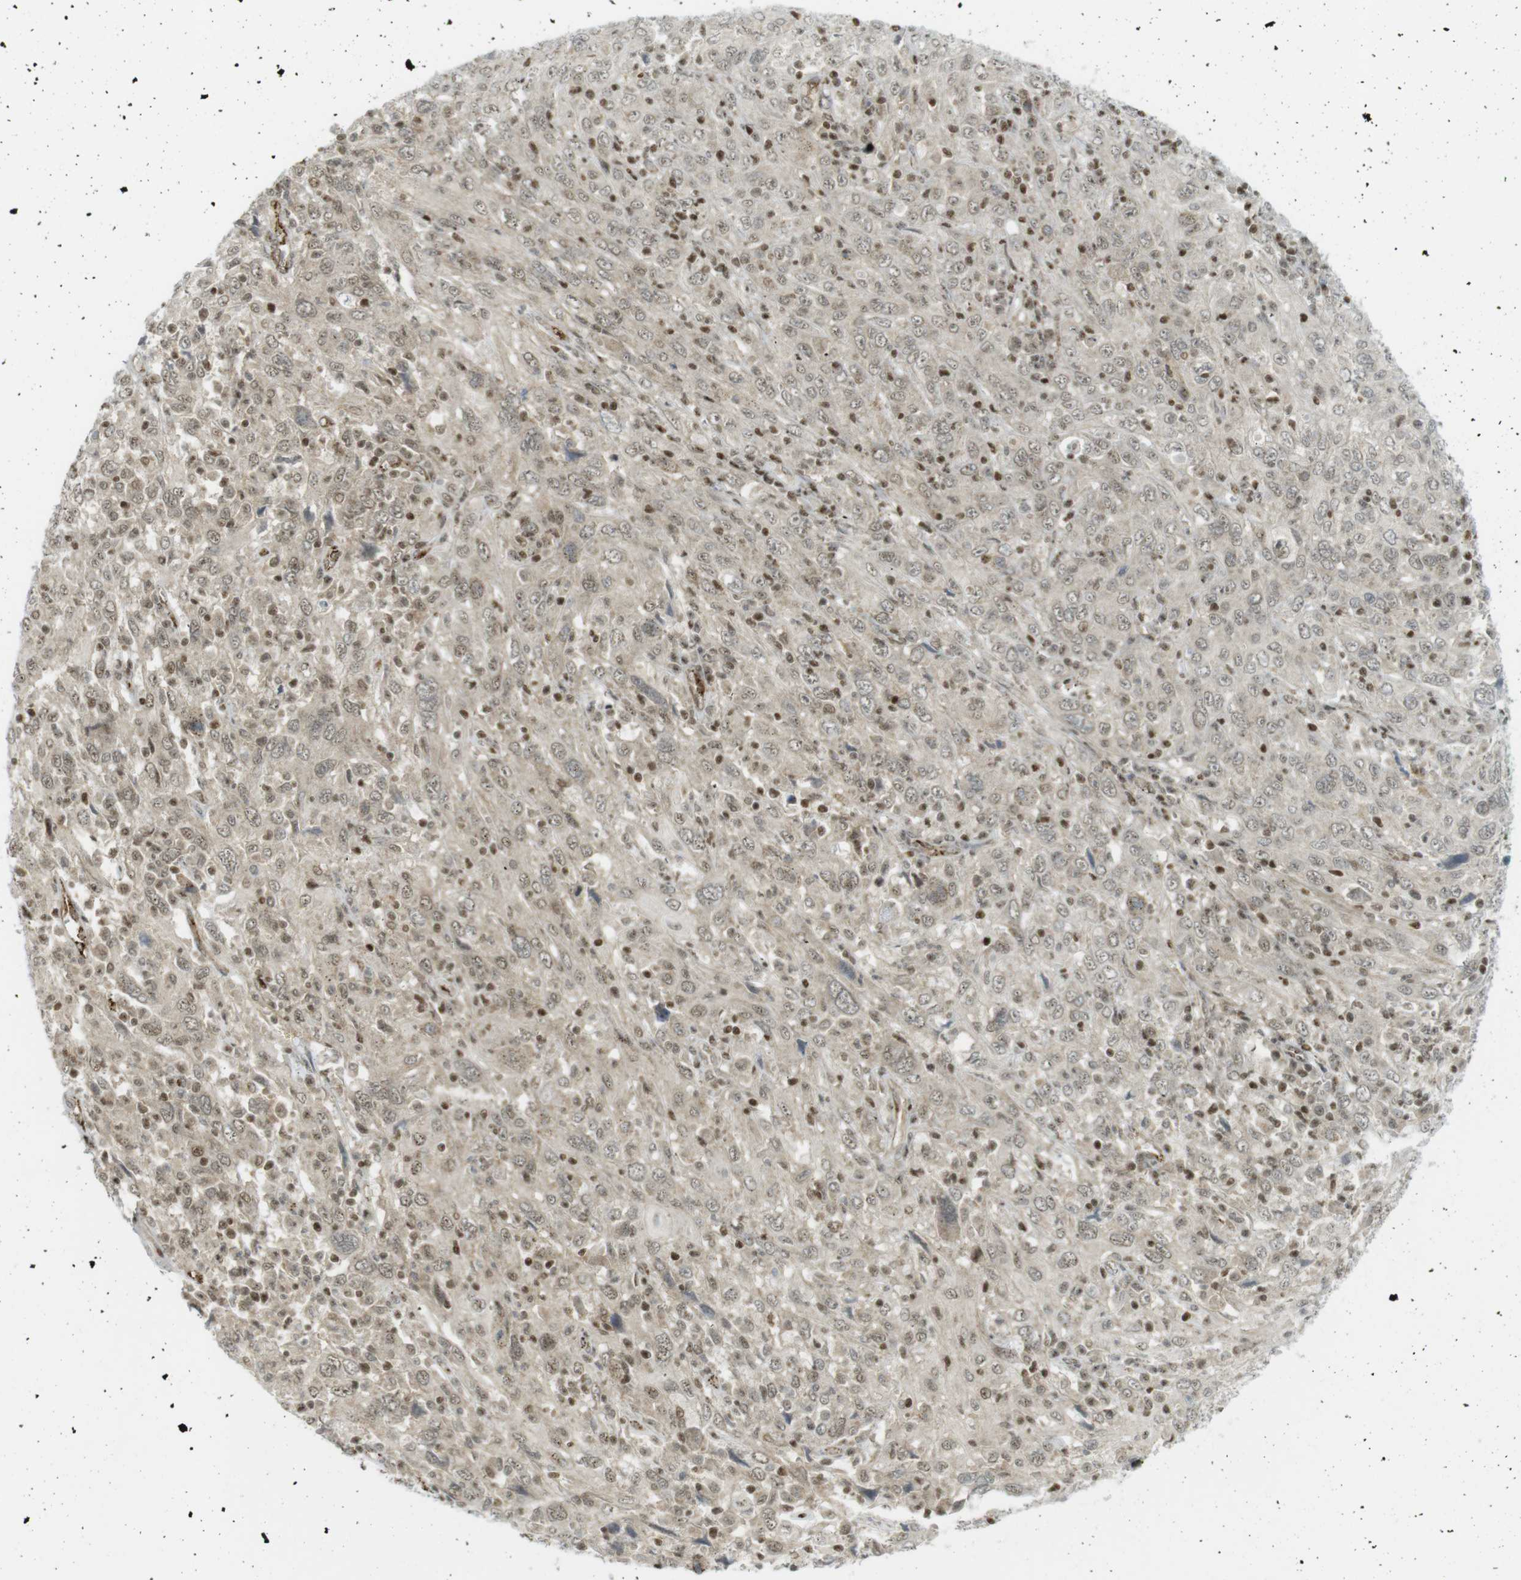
{"staining": {"intensity": "weak", "quantity": ">75%", "location": "cytoplasmic/membranous,nuclear"}, "tissue": "cervical cancer", "cell_type": "Tumor cells", "image_type": "cancer", "snomed": [{"axis": "morphology", "description": "Squamous cell carcinoma, NOS"}, {"axis": "topography", "description": "Cervix"}], "caption": "Cervical squamous cell carcinoma stained with a protein marker demonstrates weak staining in tumor cells.", "gene": "PPP1R13B", "patient": {"sex": "female", "age": 46}}